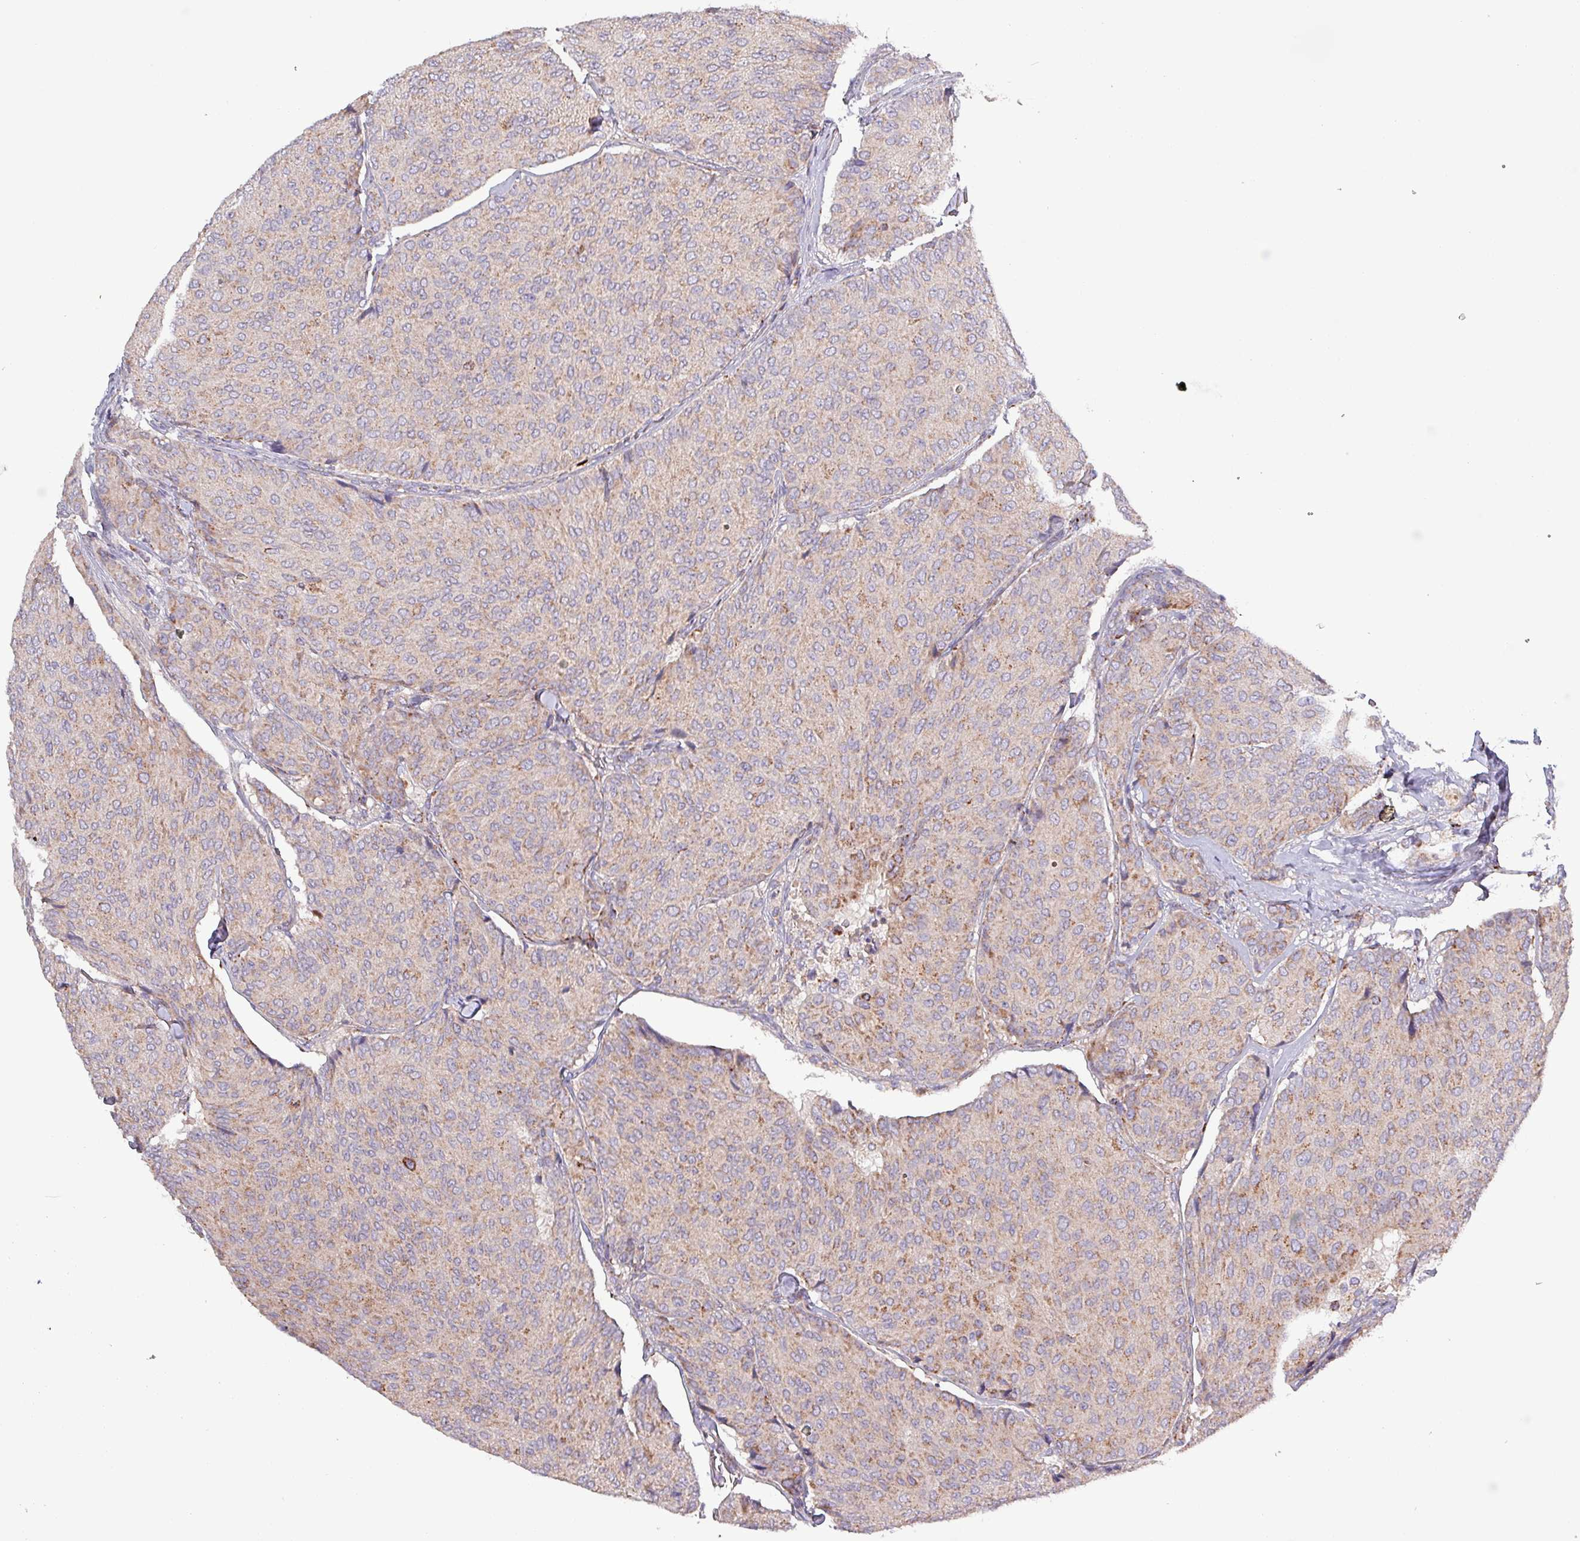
{"staining": {"intensity": "weak", "quantity": "<25%", "location": "cytoplasmic/membranous"}, "tissue": "breast cancer", "cell_type": "Tumor cells", "image_type": "cancer", "snomed": [{"axis": "morphology", "description": "Duct carcinoma"}, {"axis": "topography", "description": "Breast"}], "caption": "Image shows no significant protein expression in tumor cells of breast infiltrating ductal carcinoma.", "gene": "ZNF322", "patient": {"sex": "female", "age": 75}}